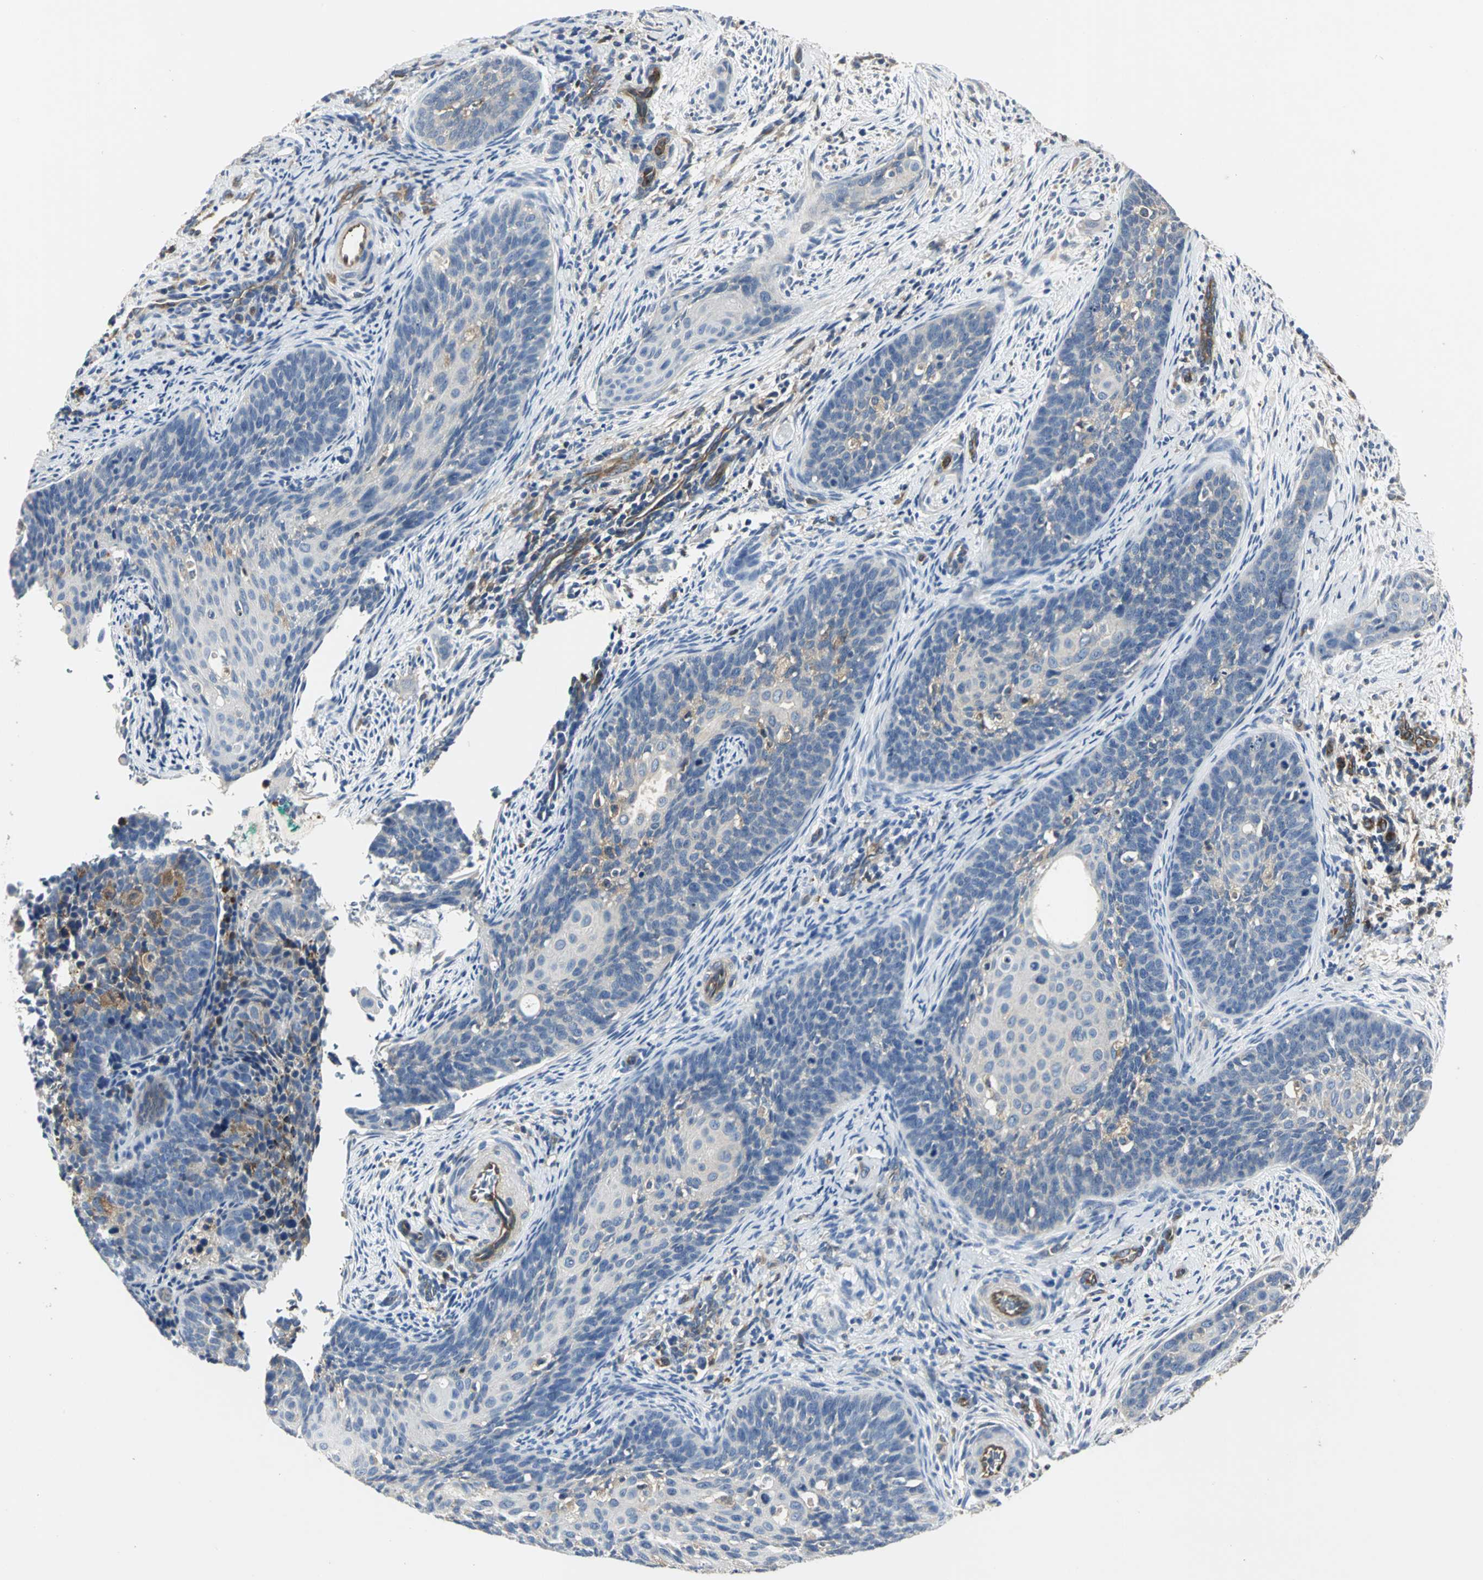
{"staining": {"intensity": "negative", "quantity": "none", "location": "none"}, "tissue": "cervical cancer", "cell_type": "Tumor cells", "image_type": "cancer", "snomed": [{"axis": "morphology", "description": "Squamous cell carcinoma, NOS"}, {"axis": "topography", "description": "Cervix"}], "caption": "High magnification brightfield microscopy of cervical squamous cell carcinoma stained with DAB (brown) and counterstained with hematoxylin (blue): tumor cells show no significant staining.", "gene": "CHRNB1", "patient": {"sex": "female", "age": 33}}